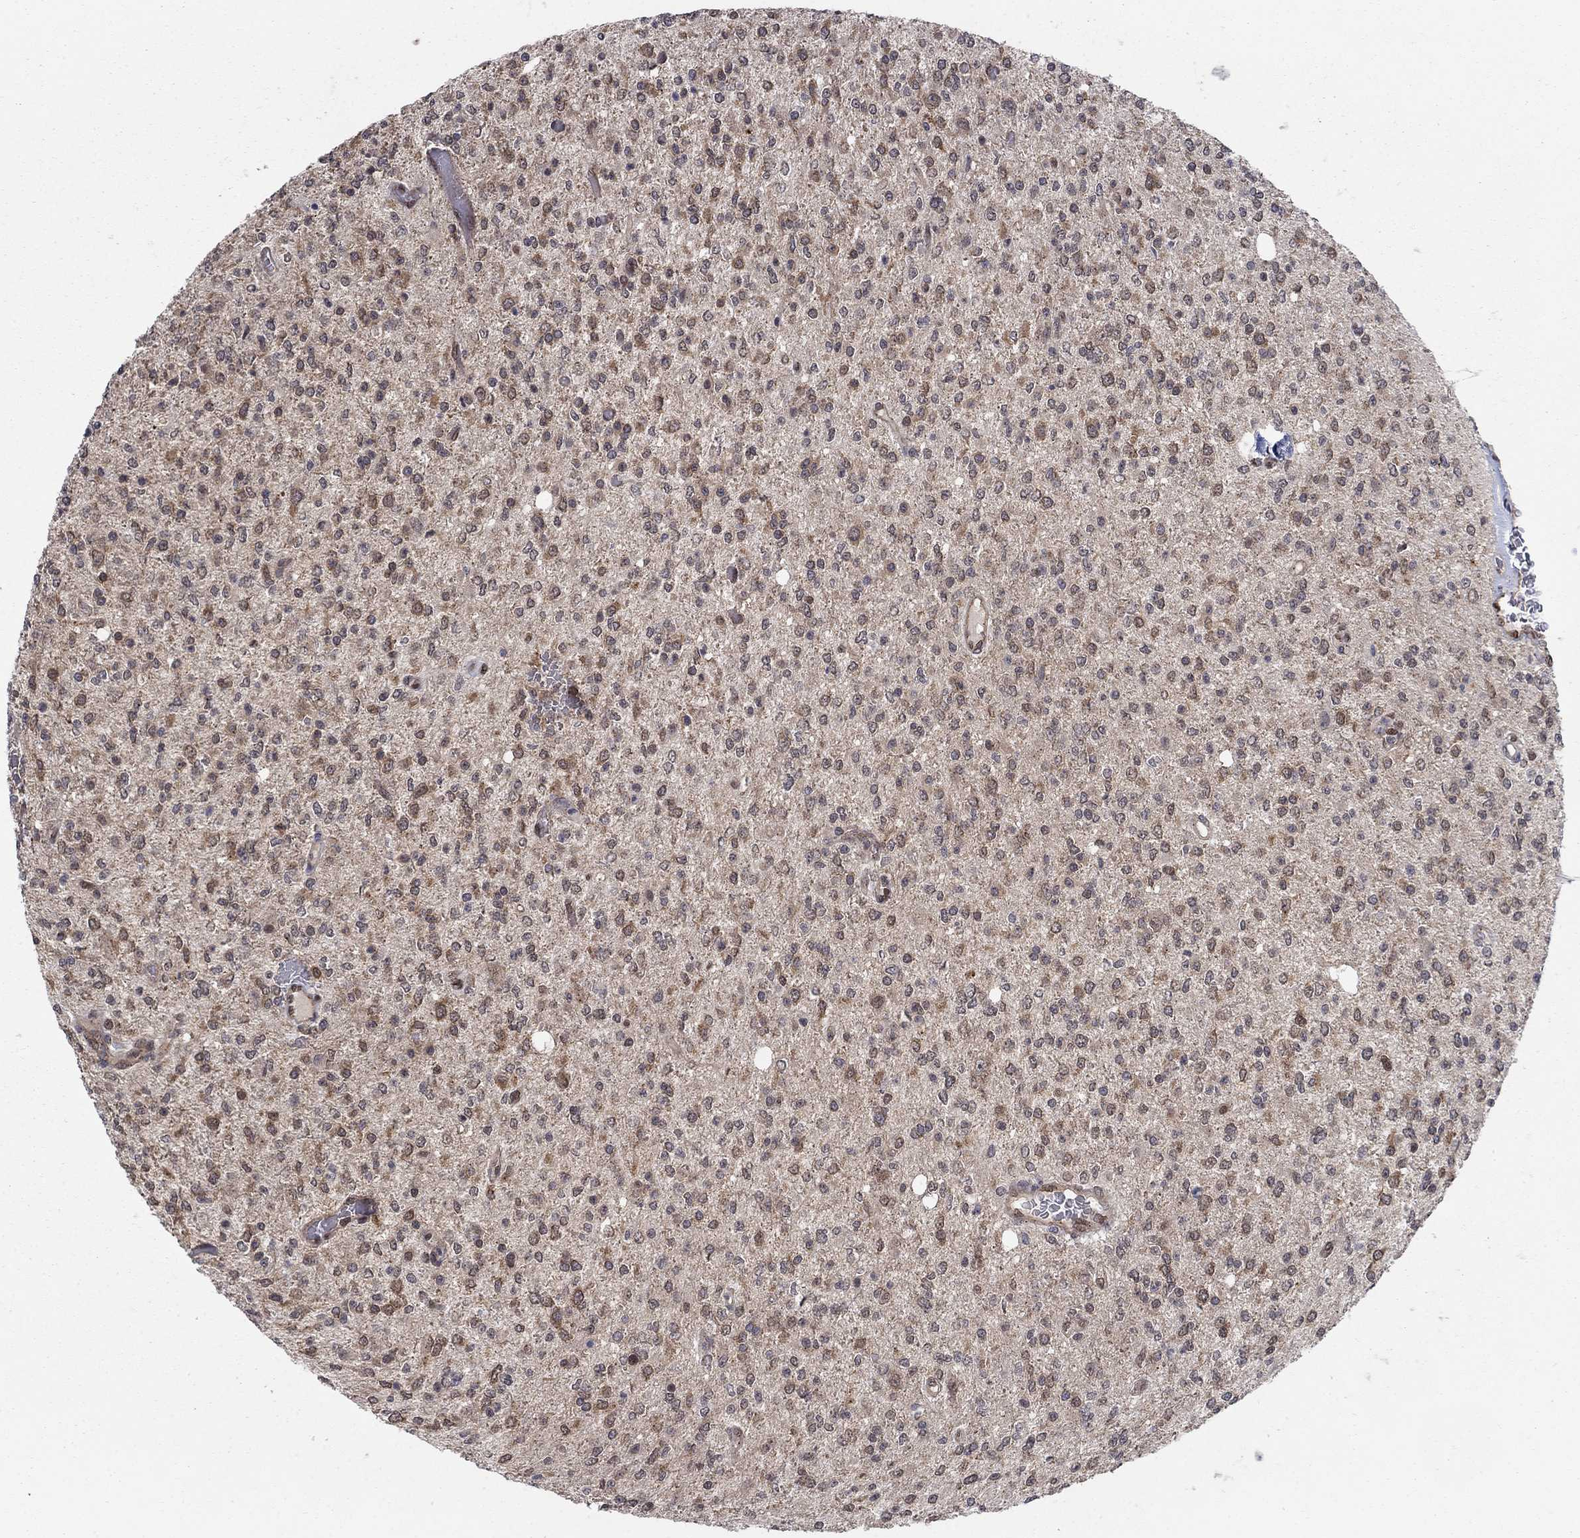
{"staining": {"intensity": "moderate", "quantity": "<25%", "location": "cytoplasmic/membranous"}, "tissue": "glioma", "cell_type": "Tumor cells", "image_type": "cancer", "snomed": [{"axis": "morphology", "description": "Glioma, malignant, Low grade"}, {"axis": "topography", "description": "Brain"}], "caption": "This is an image of immunohistochemistry staining of malignant glioma (low-grade), which shows moderate positivity in the cytoplasmic/membranous of tumor cells.", "gene": "SH3RF1", "patient": {"sex": "male", "age": 67}}